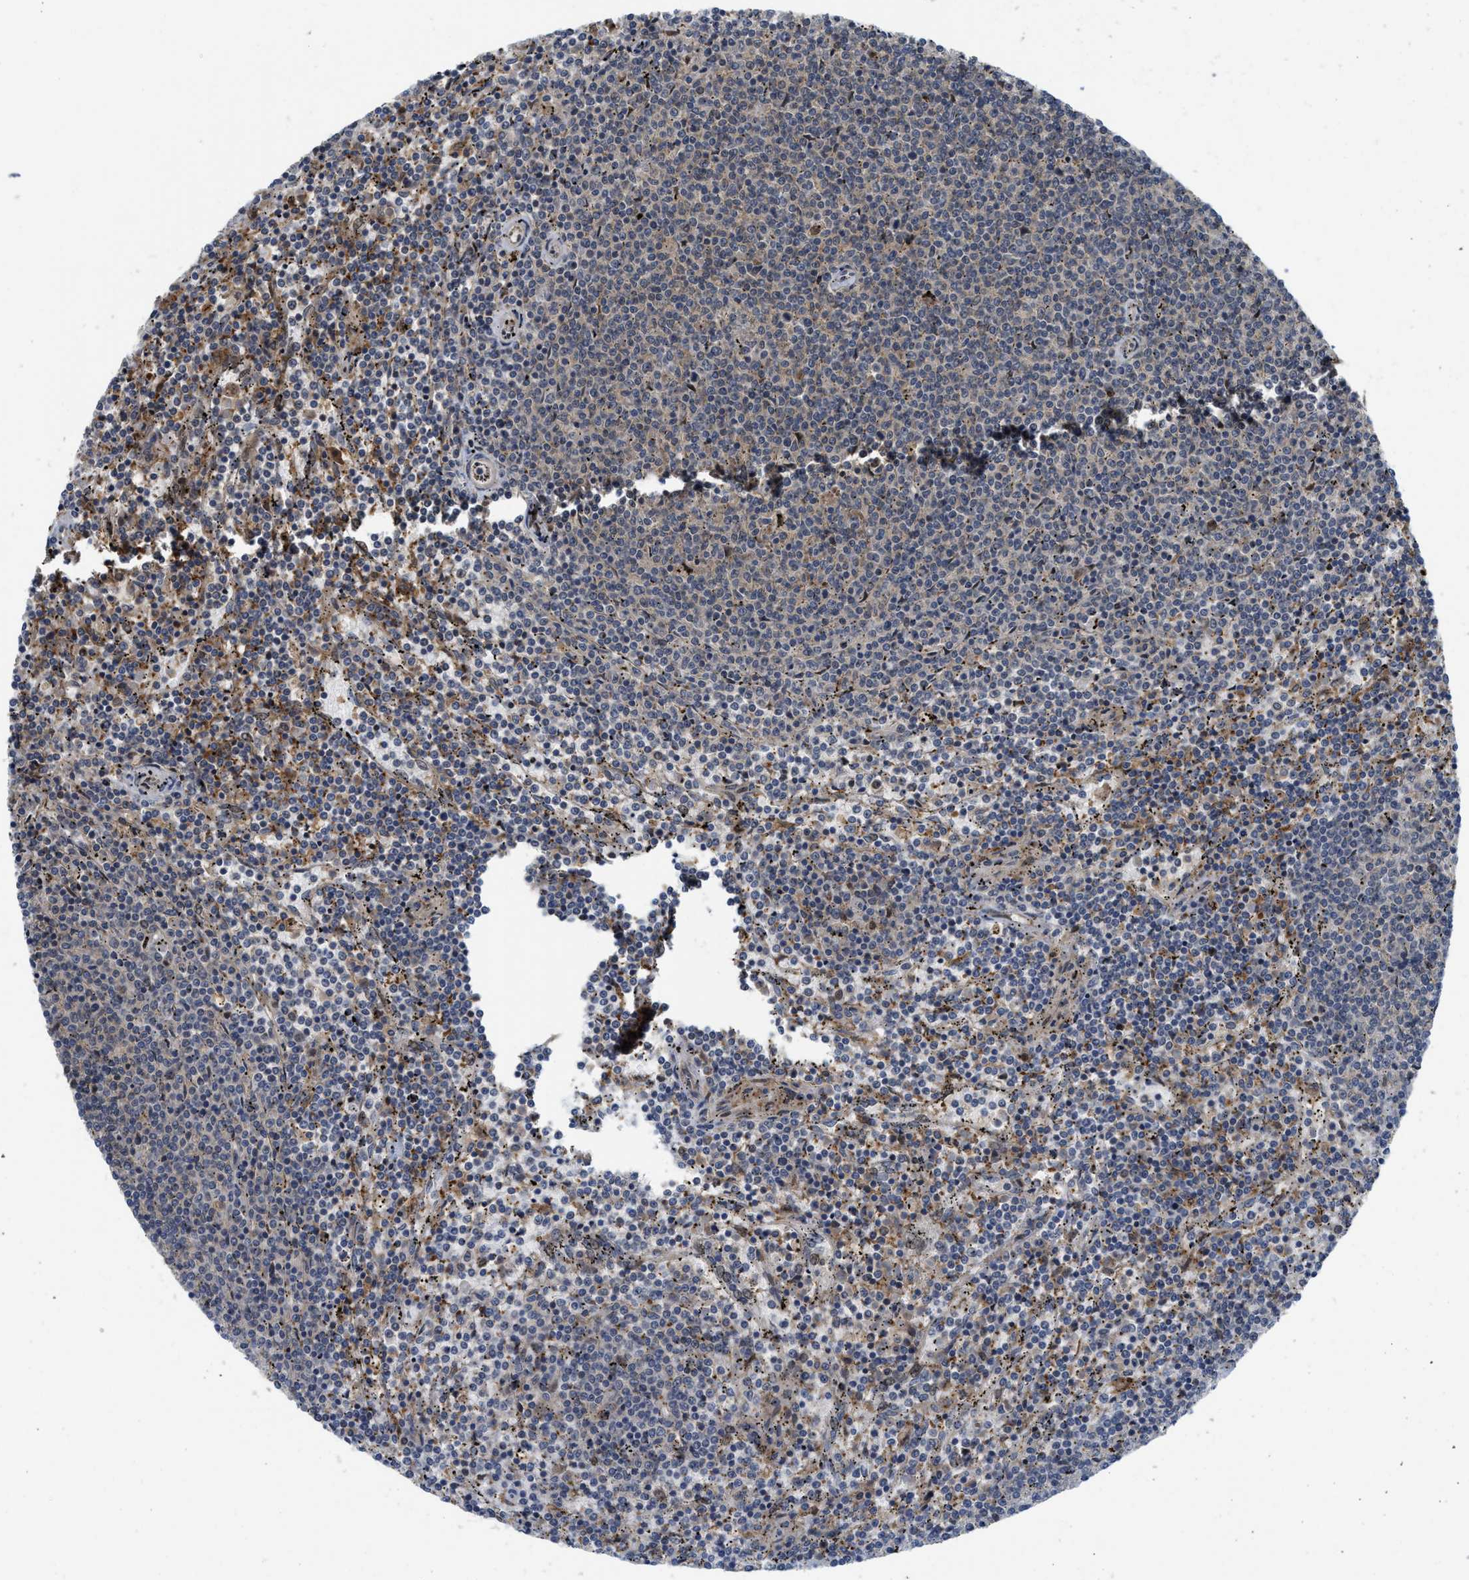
{"staining": {"intensity": "moderate", "quantity": "<25%", "location": "cytoplasmic/membranous"}, "tissue": "lymphoma", "cell_type": "Tumor cells", "image_type": "cancer", "snomed": [{"axis": "morphology", "description": "Malignant lymphoma, non-Hodgkin's type, Low grade"}, {"axis": "topography", "description": "Spleen"}], "caption": "A micrograph showing moderate cytoplasmic/membranous expression in about <25% of tumor cells in low-grade malignant lymphoma, non-Hodgkin's type, as visualized by brown immunohistochemical staining.", "gene": "DNAJC28", "patient": {"sex": "female", "age": 50}}